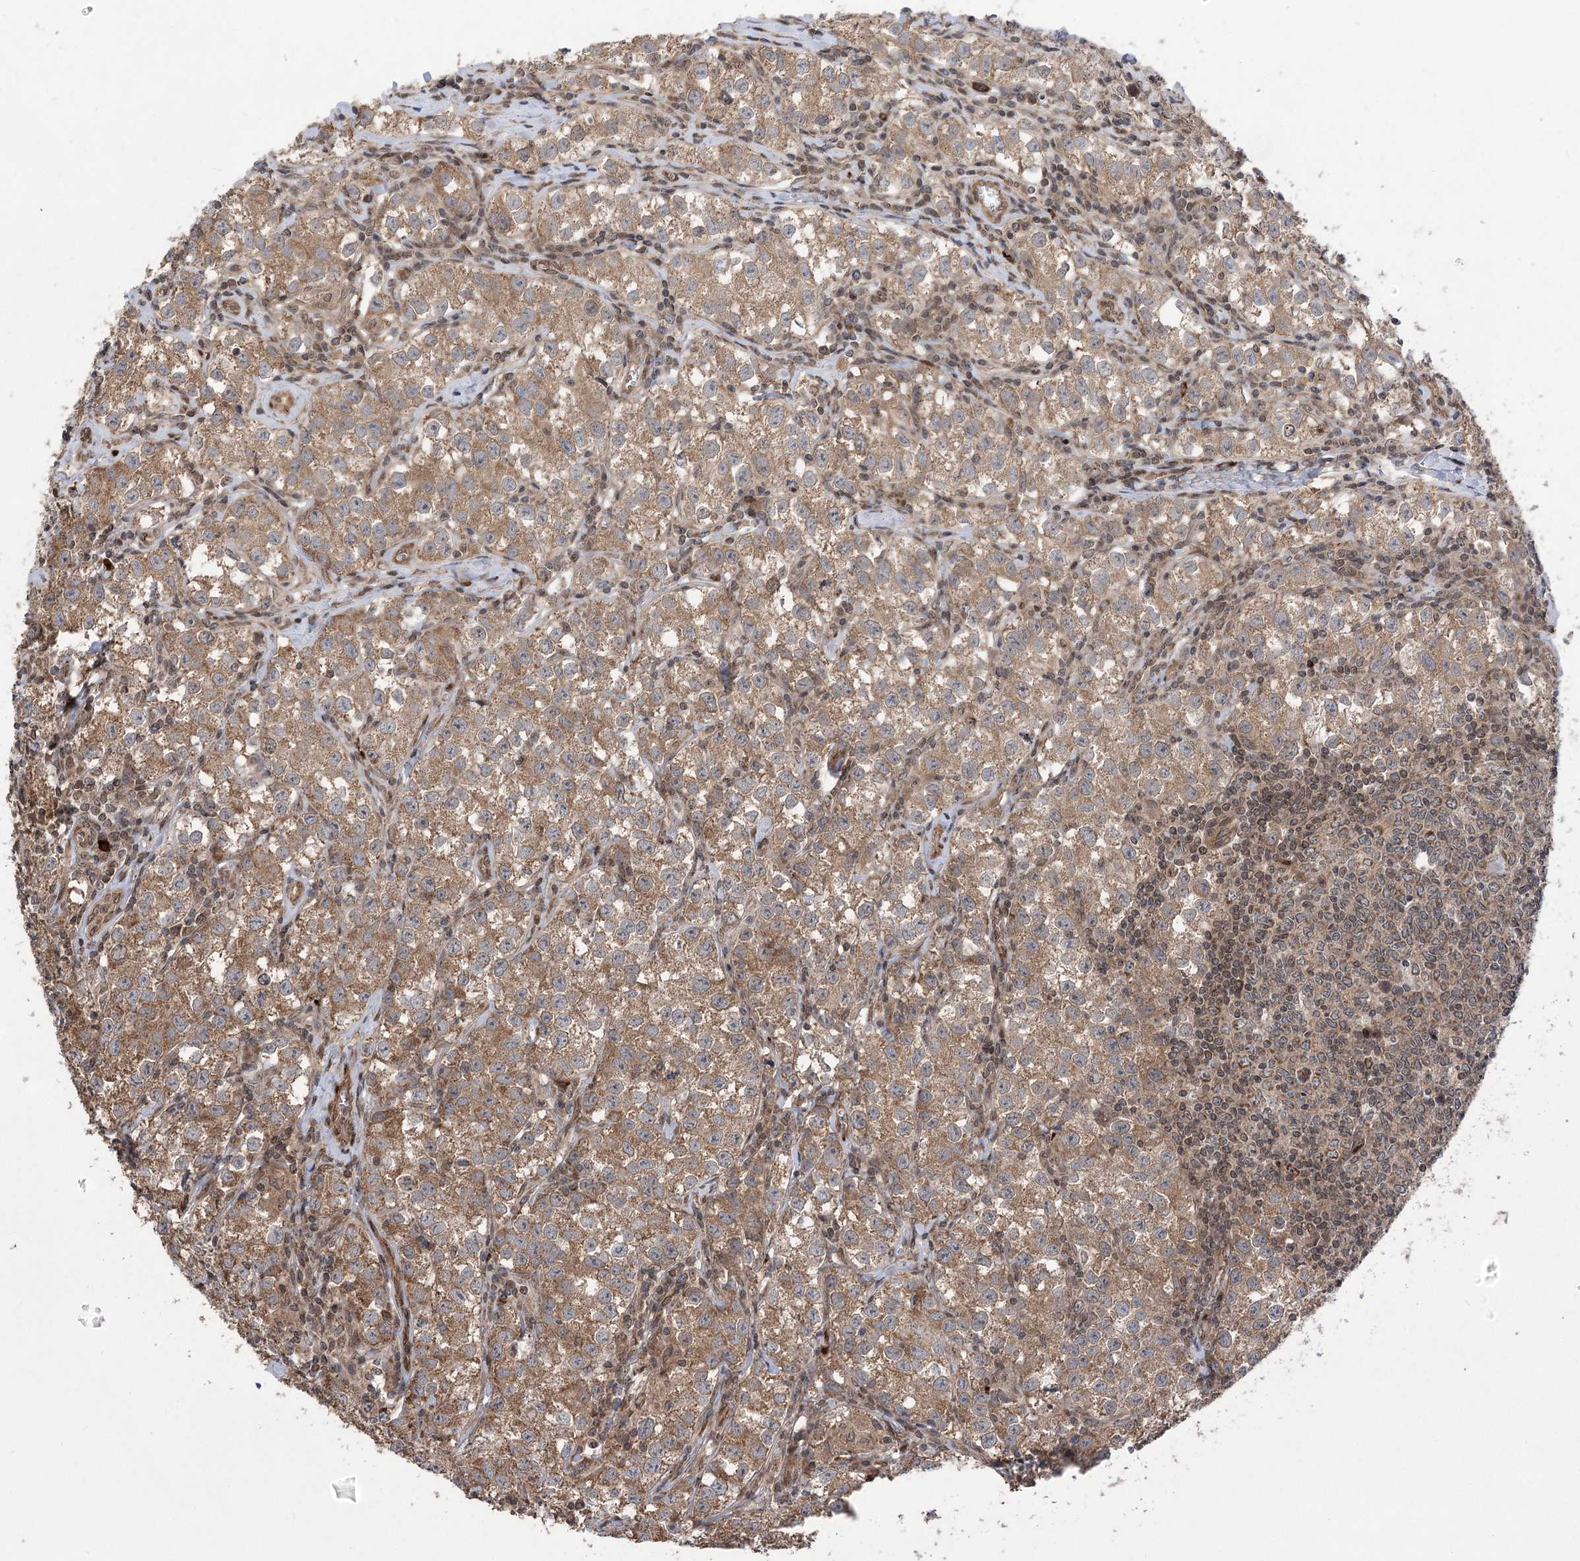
{"staining": {"intensity": "moderate", "quantity": ">75%", "location": "cytoplasmic/membranous"}, "tissue": "testis cancer", "cell_type": "Tumor cells", "image_type": "cancer", "snomed": [{"axis": "morphology", "description": "Seminoma, NOS"}, {"axis": "morphology", "description": "Carcinoma, Embryonal, NOS"}, {"axis": "topography", "description": "Testis"}], "caption": "High-power microscopy captured an immunohistochemistry (IHC) photomicrograph of testis embryonal carcinoma, revealing moderate cytoplasmic/membranous expression in approximately >75% of tumor cells.", "gene": "TENM2", "patient": {"sex": "male", "age": 43}}